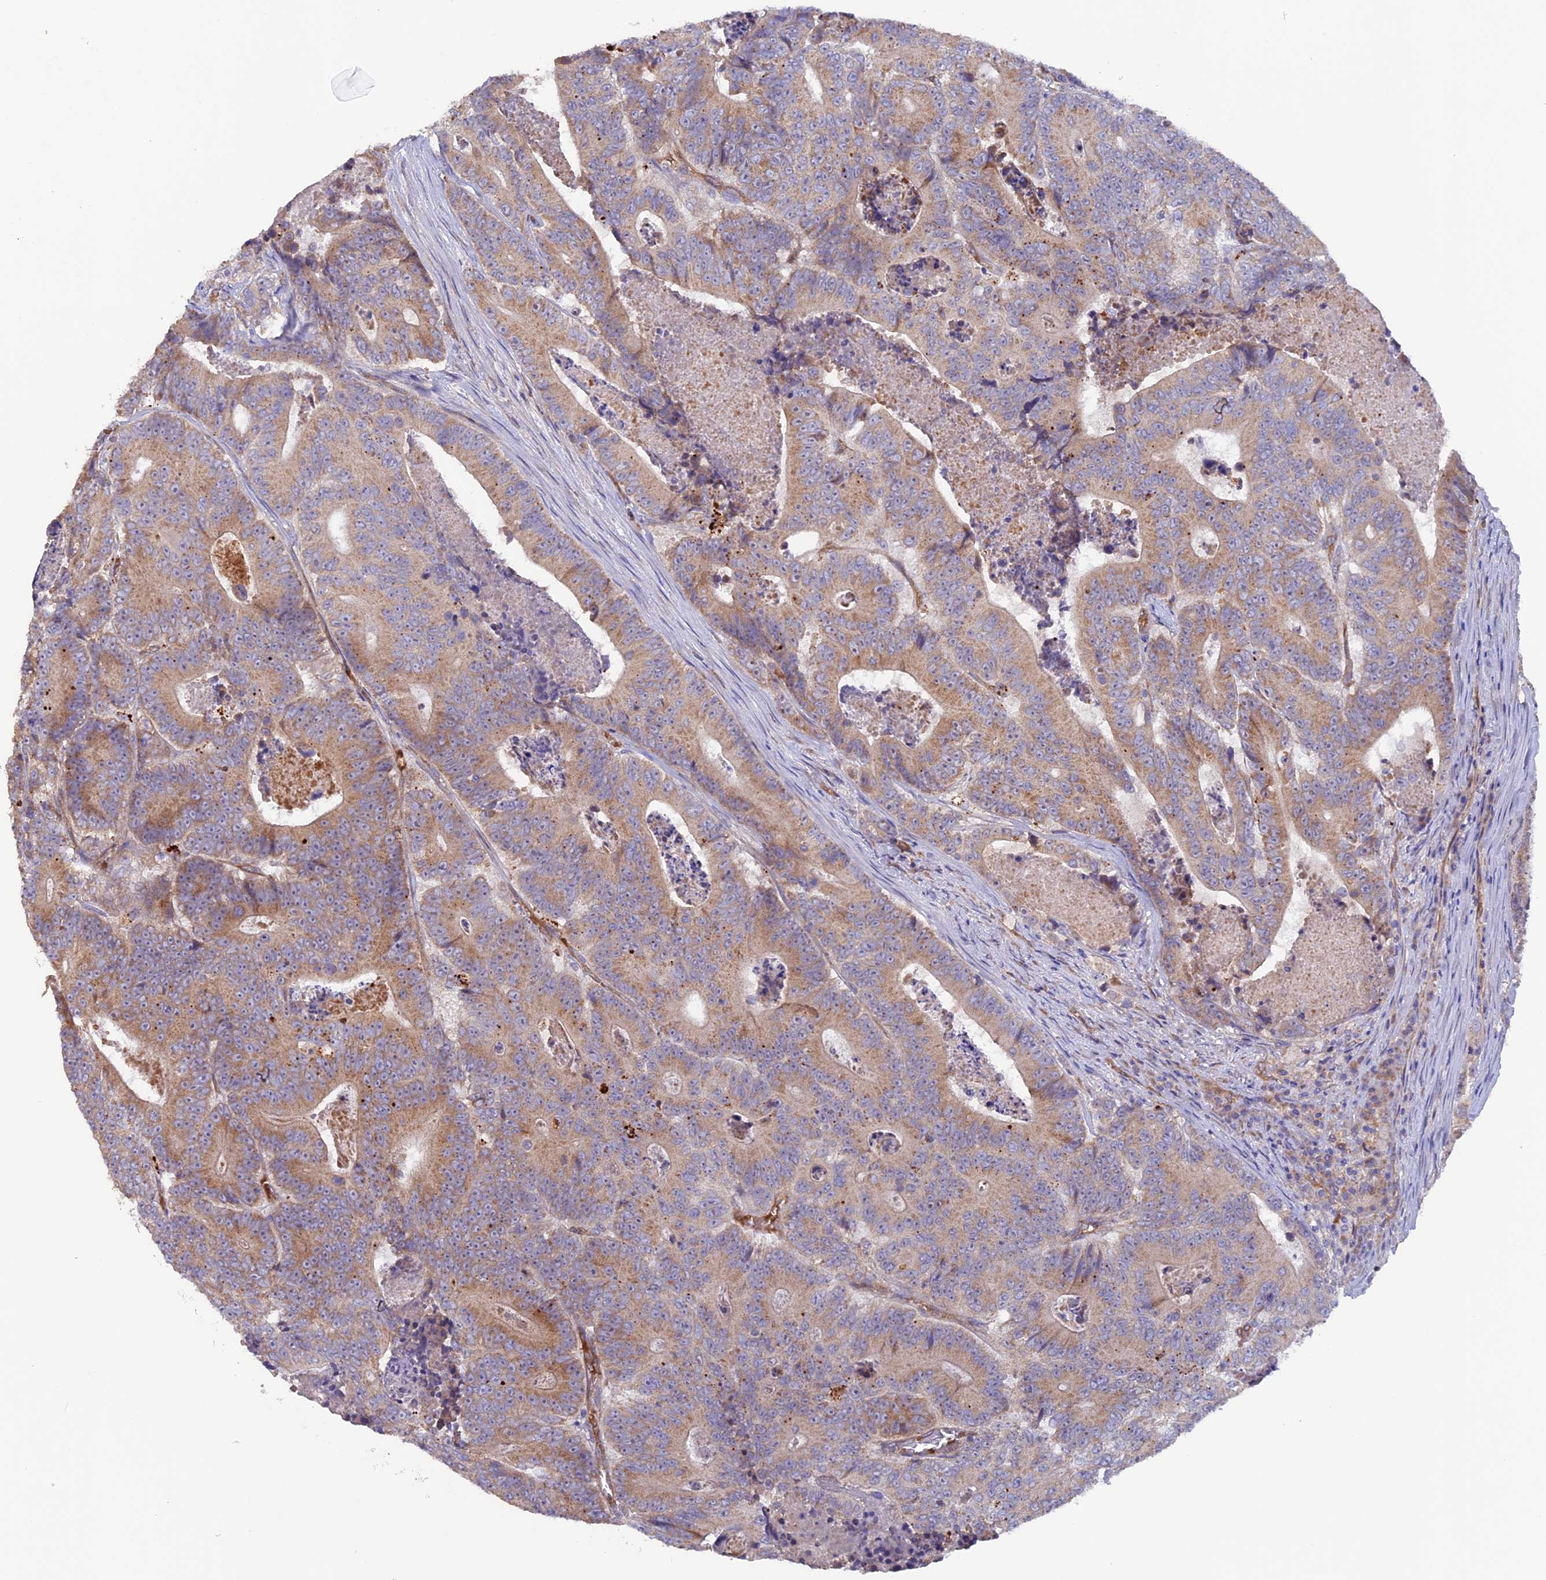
{"staining": {"intensity": "moderate", "quantity": ">75%", "location": "cytoplasmic/membranous"}, "tissue": "colorectal cancer", "cell_type": "Tumor cells", "image_type": "cancer", "snomed": [{"axis": "morphology", "description": "Adenocarcinoma, NOS"}, {"axis": "topography", "description": "Colon"}], "caption": "Moderate cytoplasmic/membranous protein expression is seen in about >75% of tumor cells in colorectal adenocarcinoma.", "gene": "DUS3L", "patient": {"sex": "male", "age": 83}}